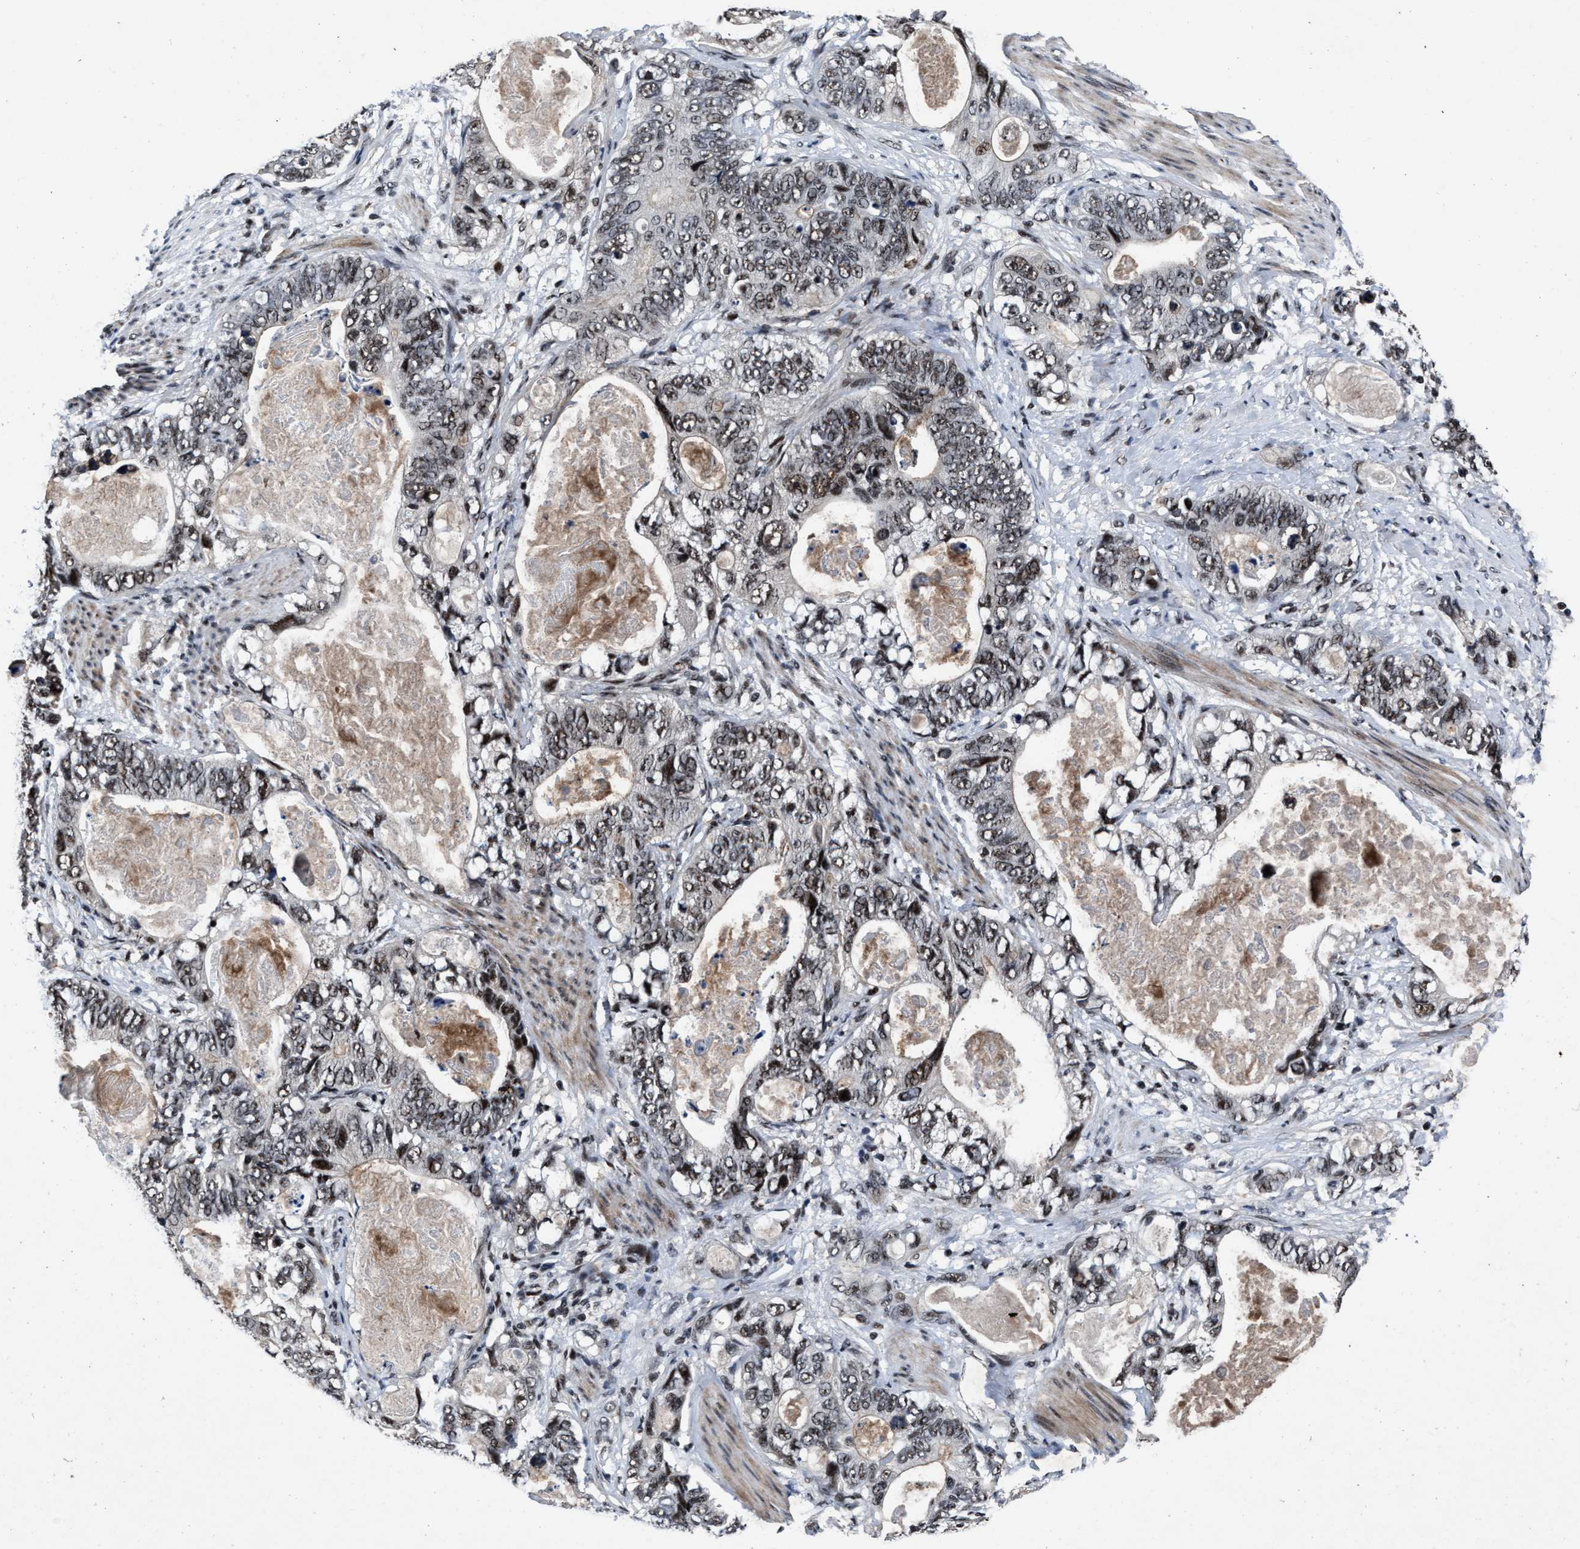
{"staining": {"intensity": "weak", "quantity": ">75%", "location": "nuclear"}, "tissue": "stomach cancer", "cell_type": "Tumor cells", "image_type": "cancer", "snomed": [{"axis": "morphology", "description": "Normal tissue, NOS"}, {"axis": "morphology", "description": "Adenocarcinoma, NOS"}, {"axis": "topography", "description": "Stomach"}], "caption": "A brown stain highlights weak nuclear staining of a protein in human adenocarcinoma (stomach) tumor cells.", "gene": "ZNF233", "patient": {"sex": "female", "age": 89}}